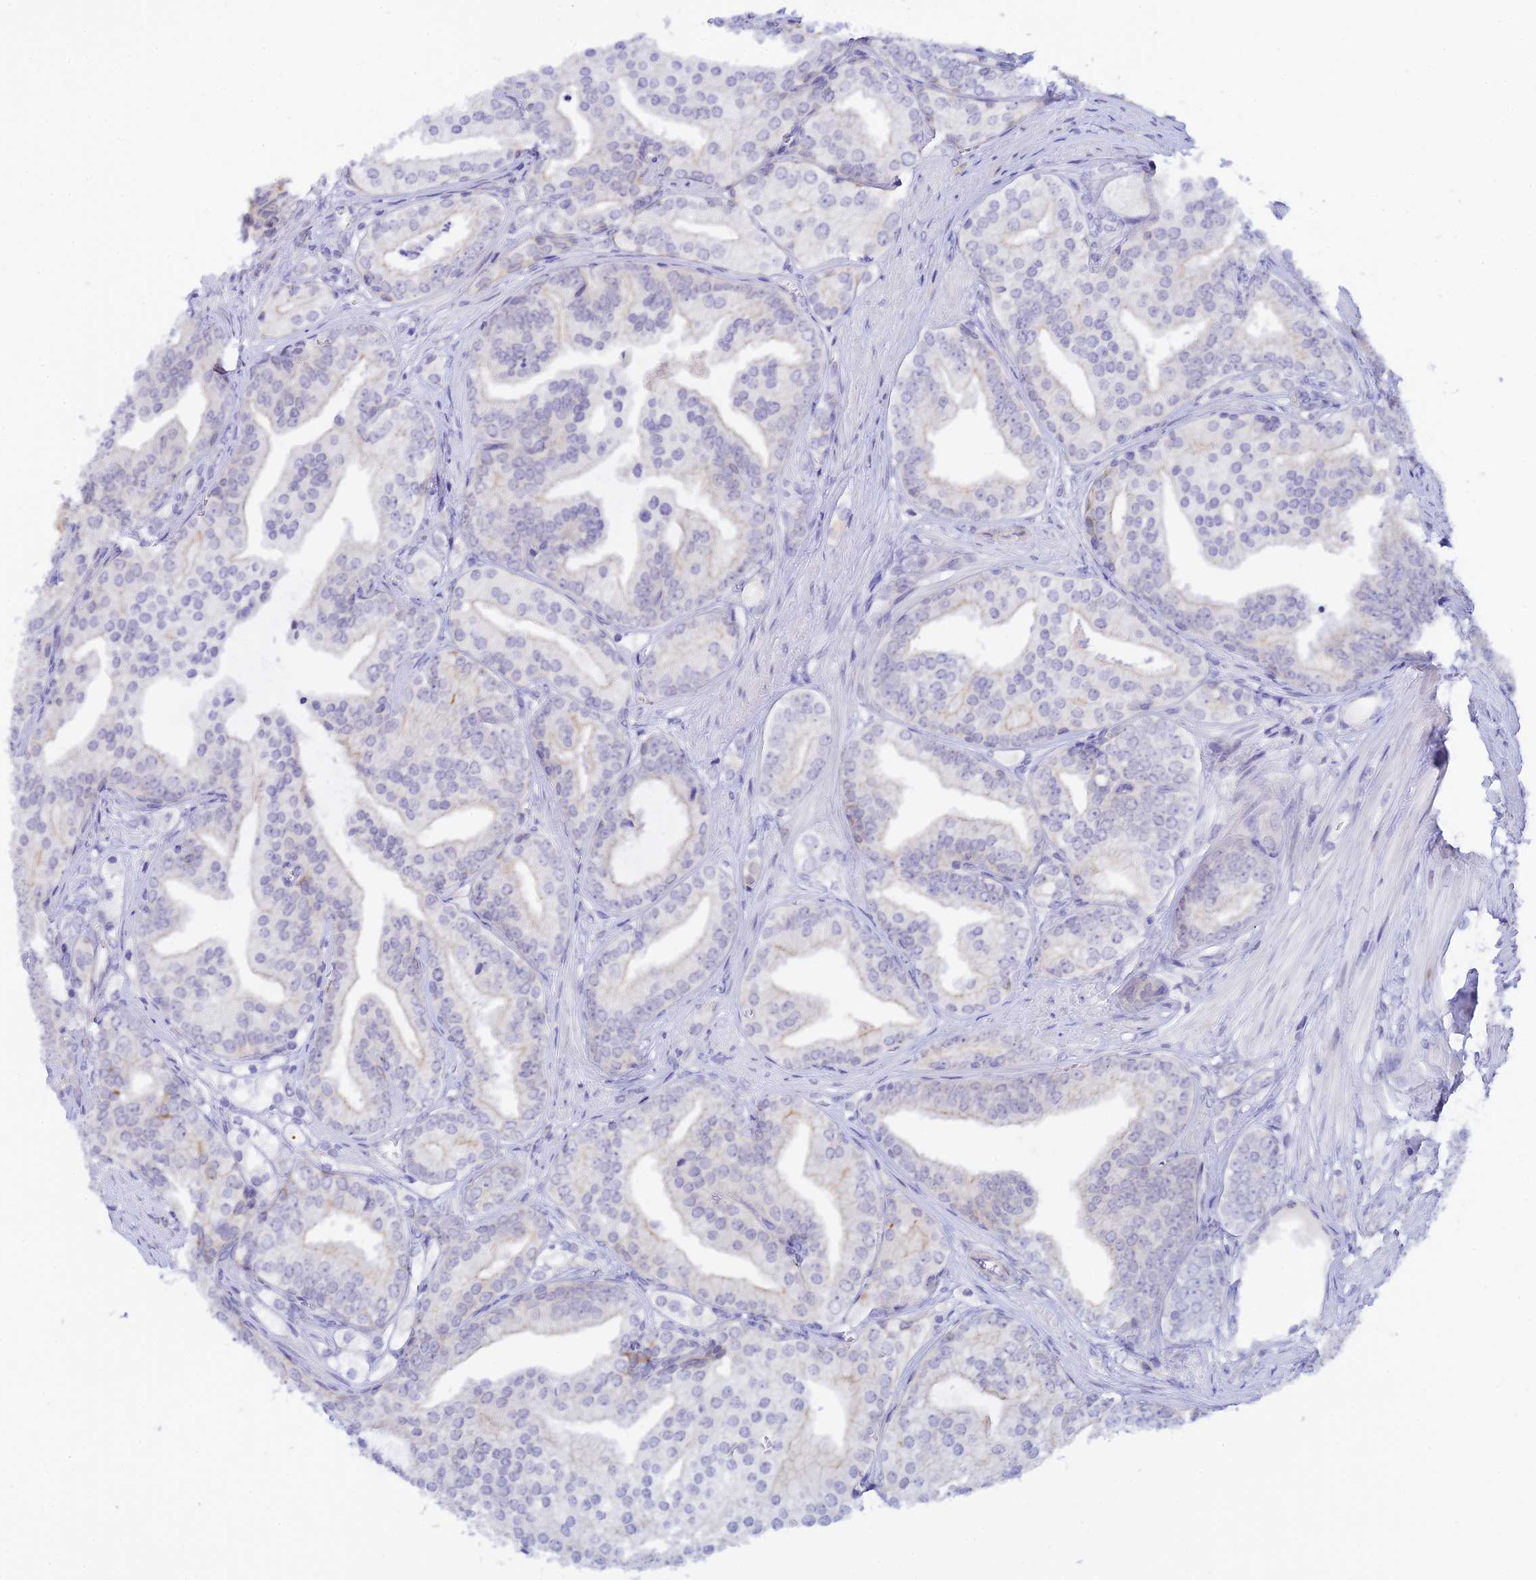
{"staining": {"intensity": "negative", "quantity": "none", "location": "none"}, "tissue": "prostate cancer", "cell_type": "Tumor cells", "image_type": "cancer", "snomed": [{"axis": "morphology", "description": "Adenocarcinoma, High grade"}, {"axis": "topography", "description": "Prostate"}], "caption": "Micrograph shows no significant protein staining in tumor cells of prostate cancer (high-grade adenocarcinoma). The staining is performed using DAB (3,3'-diaminobenzidine) brown chromogen with nuclei counter-stained in using hematoxylin.", "gene": "RASGEF1B", "patient": {"sex": "male", "age": 50}}